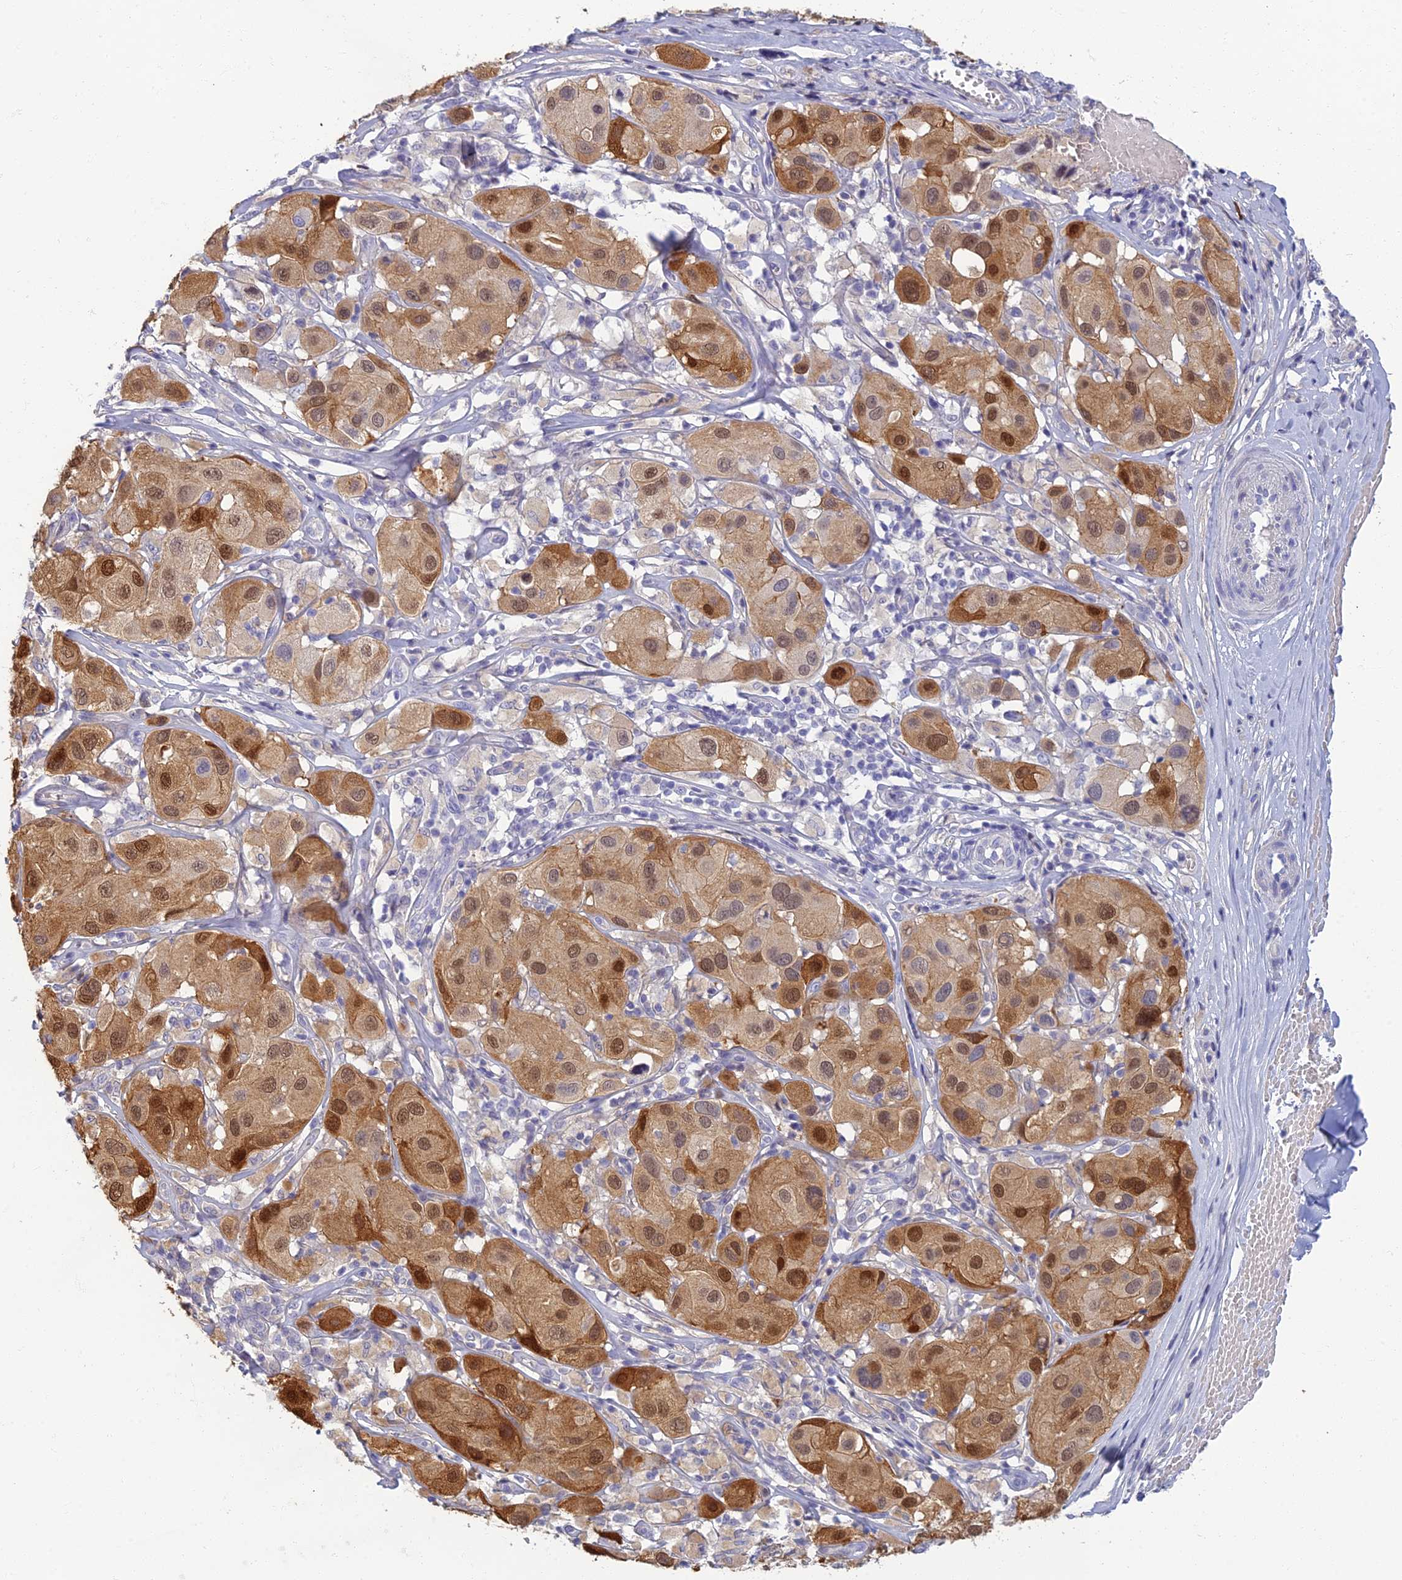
{"staining": {"intensity": "moderate", "quantity": ">75%", "location": "cytoplasmic/membranous,nuclear"}, "tissue": "melanoma", "cell_type": "Tumor cells", "image_type": "cancer", "snomed": [{"axis": "morphology", "description": "Malignant melanoma, Metastatic site"}, {"axis": "topography", "description": "Skin"}], "caption": "The micrograph demonstrates a brown stain indicating the presence of a protein in the cytoplasmic/membranous and nuclear of tumor cells in malignant melanoma (metastatic site).", "gene": "NEURL1", "patient": {"sex": "male", "age": 41}}